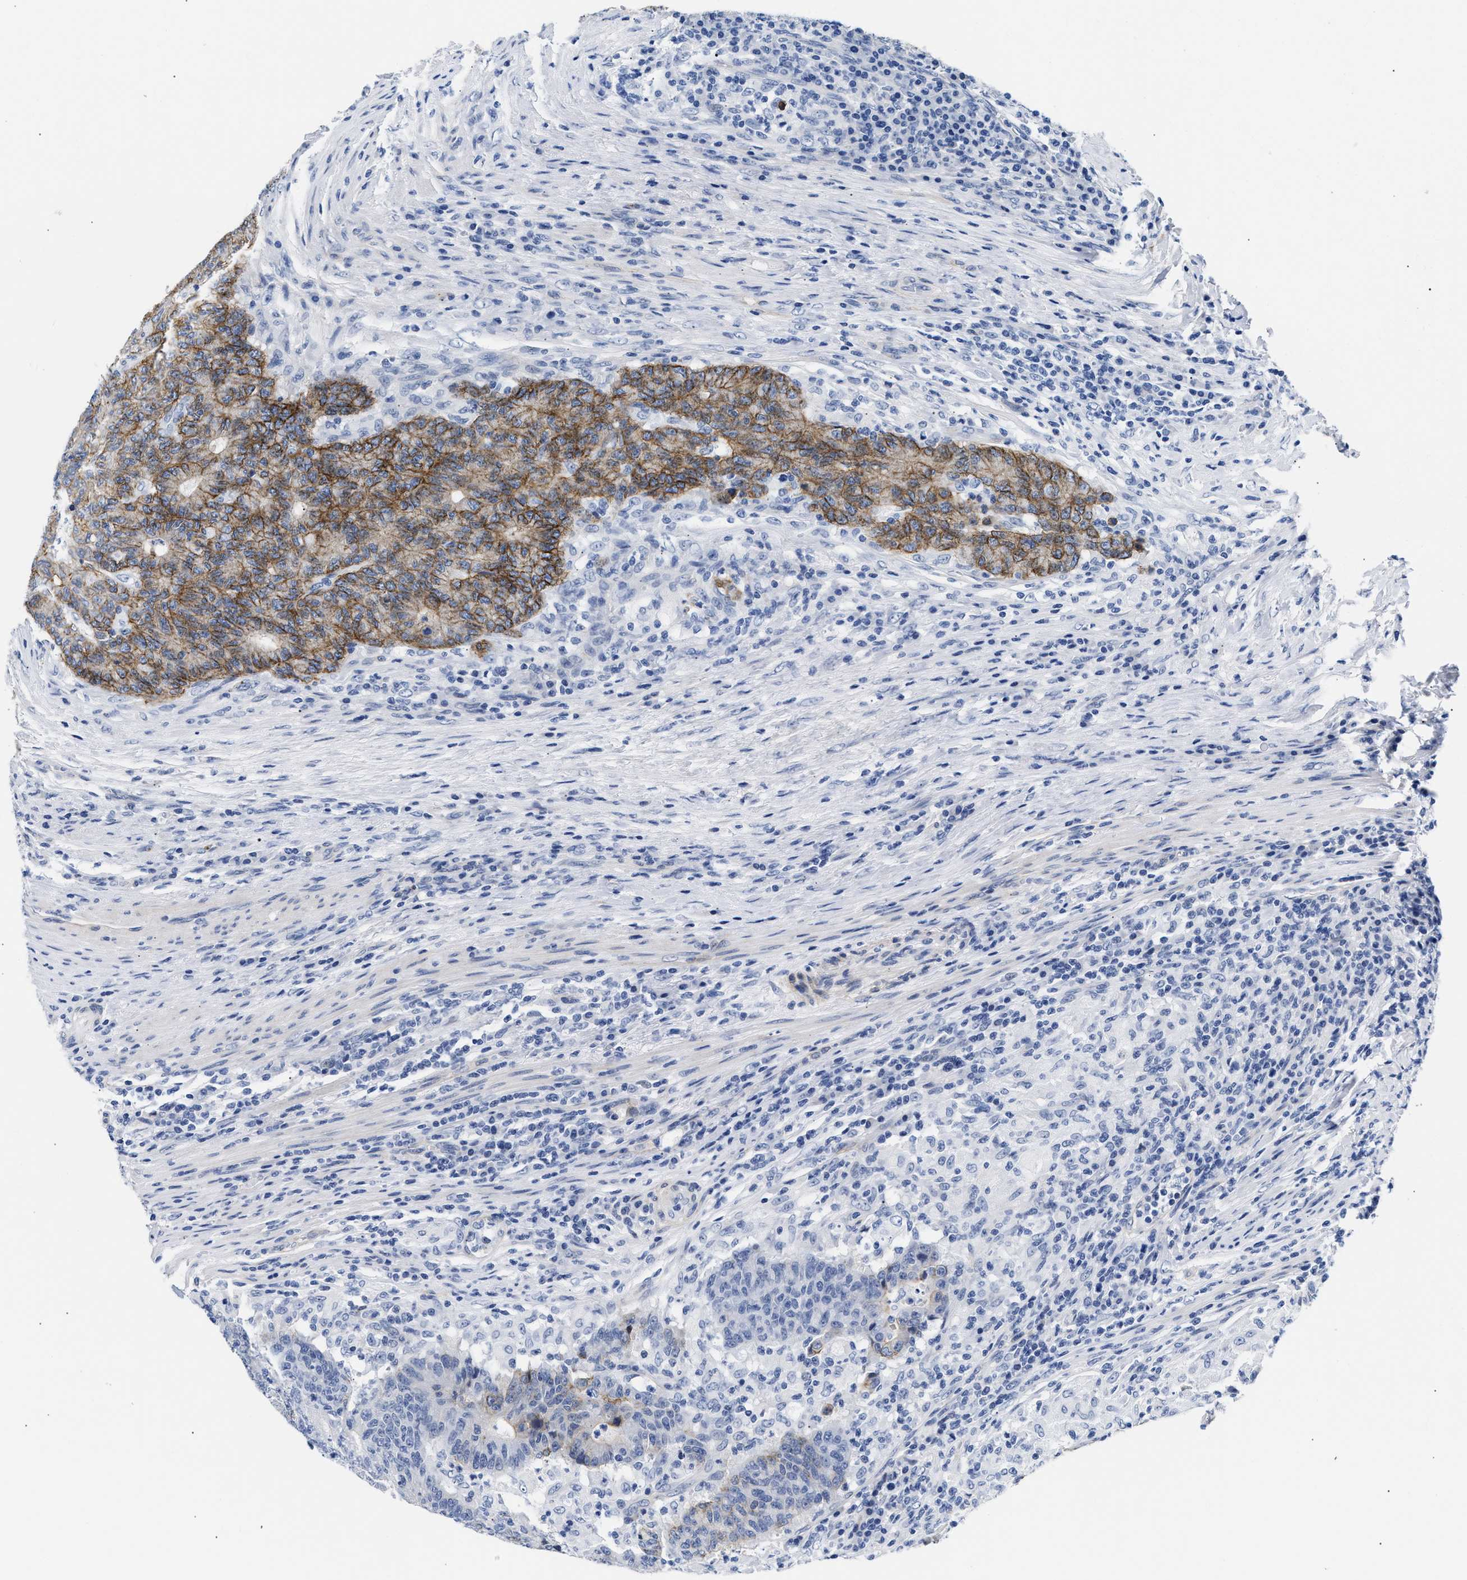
{"staining": {"intensity": "moderate", "quantity": "25%-75%", "location": "cytoplasmic/membranous"}, "tissue": "colorectal cancer", "cell_type": "Tumor cells", "image_type": "cancer", "snomed": [{"axis": "morphology", "description": "Normal tissue, NOS"}, {"axis": "morphology", "description": "Adenocarcinoma, NOS"}, {"axis": "topography", "description": "Colon"}], "caption": "A medium amount of moderate cytoplasmic/membranous staining is seen in approximately 25%-75% of tumor cells in adenocarcinoma (colorectal) tissue. Using DAB (brown) and hematoxylin (blue) stains, captured at high magnification using brightfield microscopy.", "gene": "TRIM29", "patient": {"sex": "female", "age": 75}}